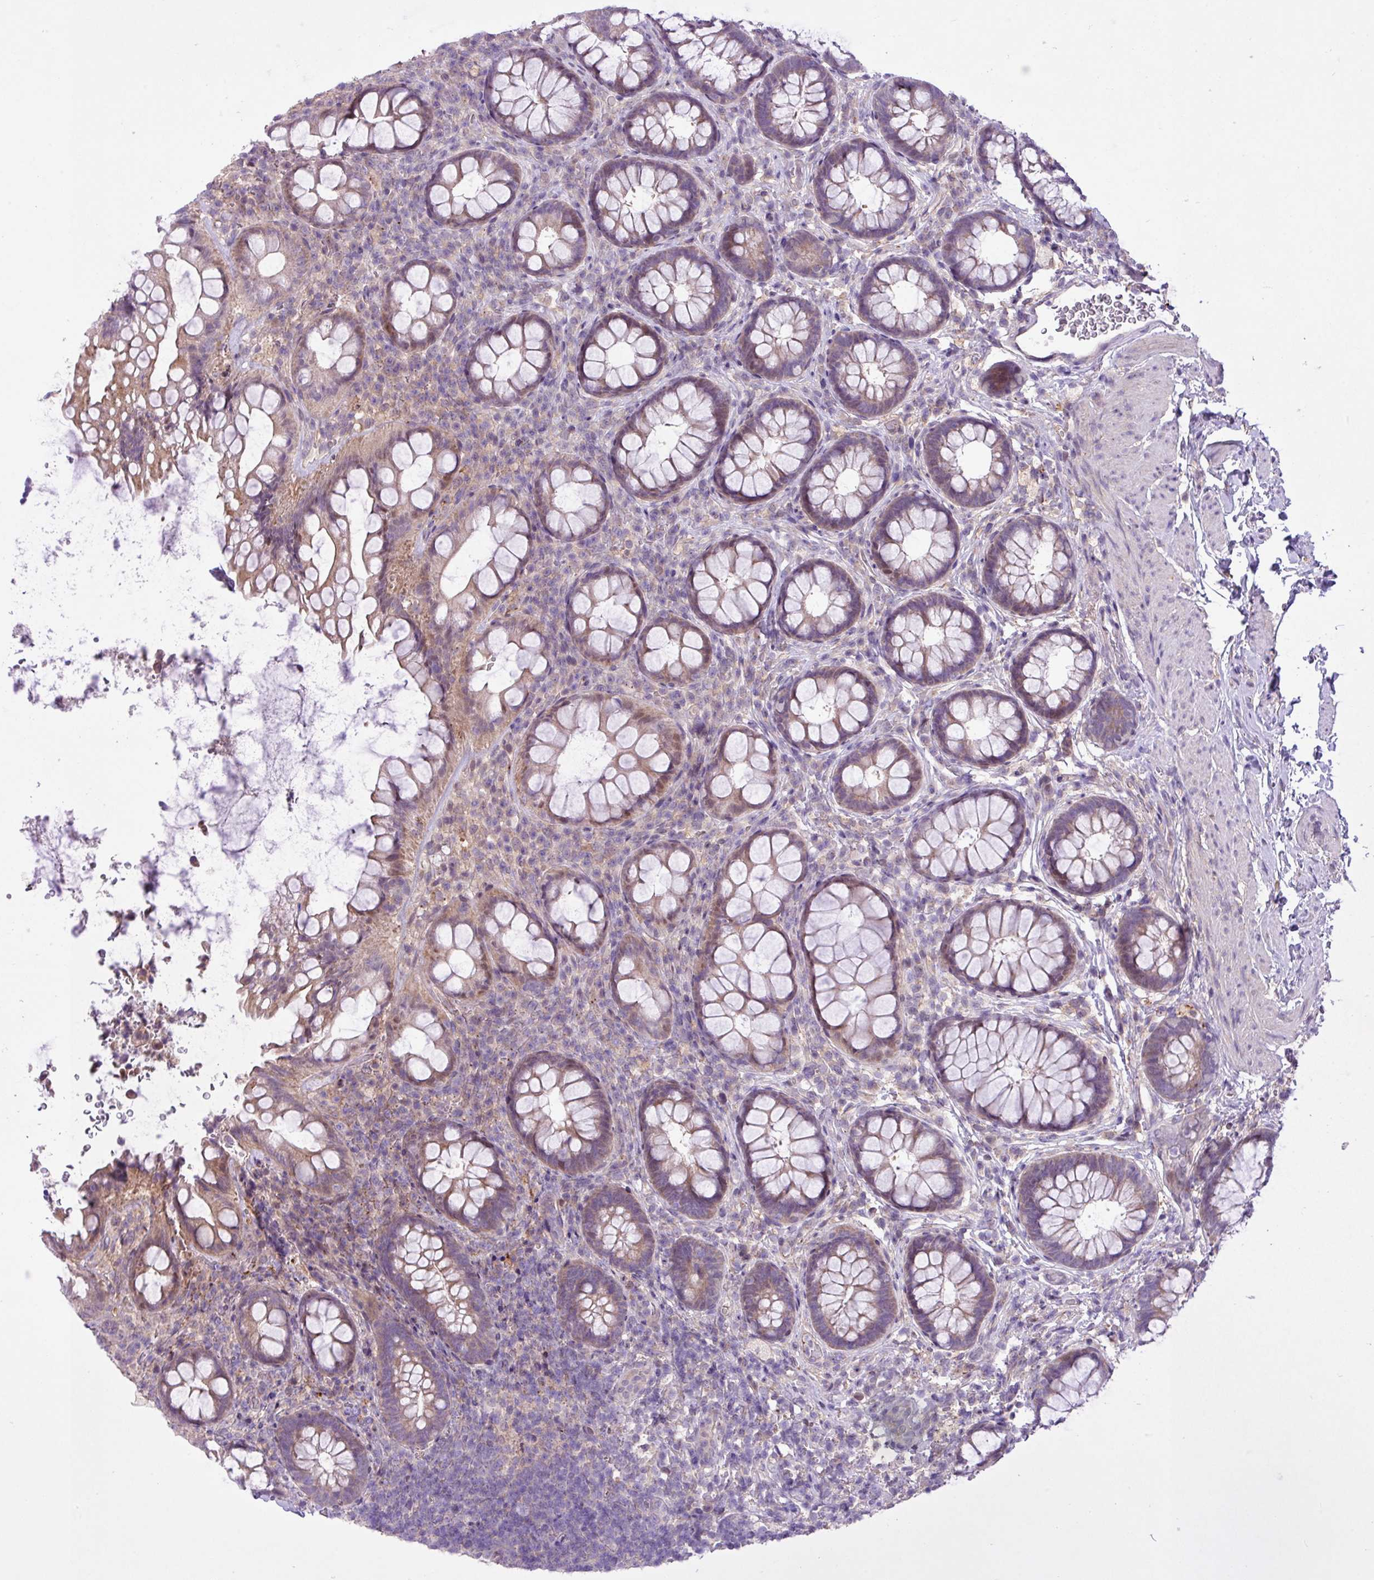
{"staining": {"intensity": "moderate", "quantity": "25%-75%", "location": "cytoplasmic/membranous,nuclear"}, "tissue": "rectum", "cell_type": "Glandular cells", "image_type": "normal", "snomed": [{"axis": "morphology", "description": "Normal tissue, NOS"}, {"axis": "topography", "description": "Rectum"}, {"axis": "topography", "description": "Peripheral nerve tissue"}], "caption": "Immunohistochemistry of normal human rectum shows medium levels of moderate cytoplasmic/membranous,nuclear expression in about 25%-75% of glandular cells.", "gene": "RPP25L", "patient": {"sex": "female", "age": 69}}